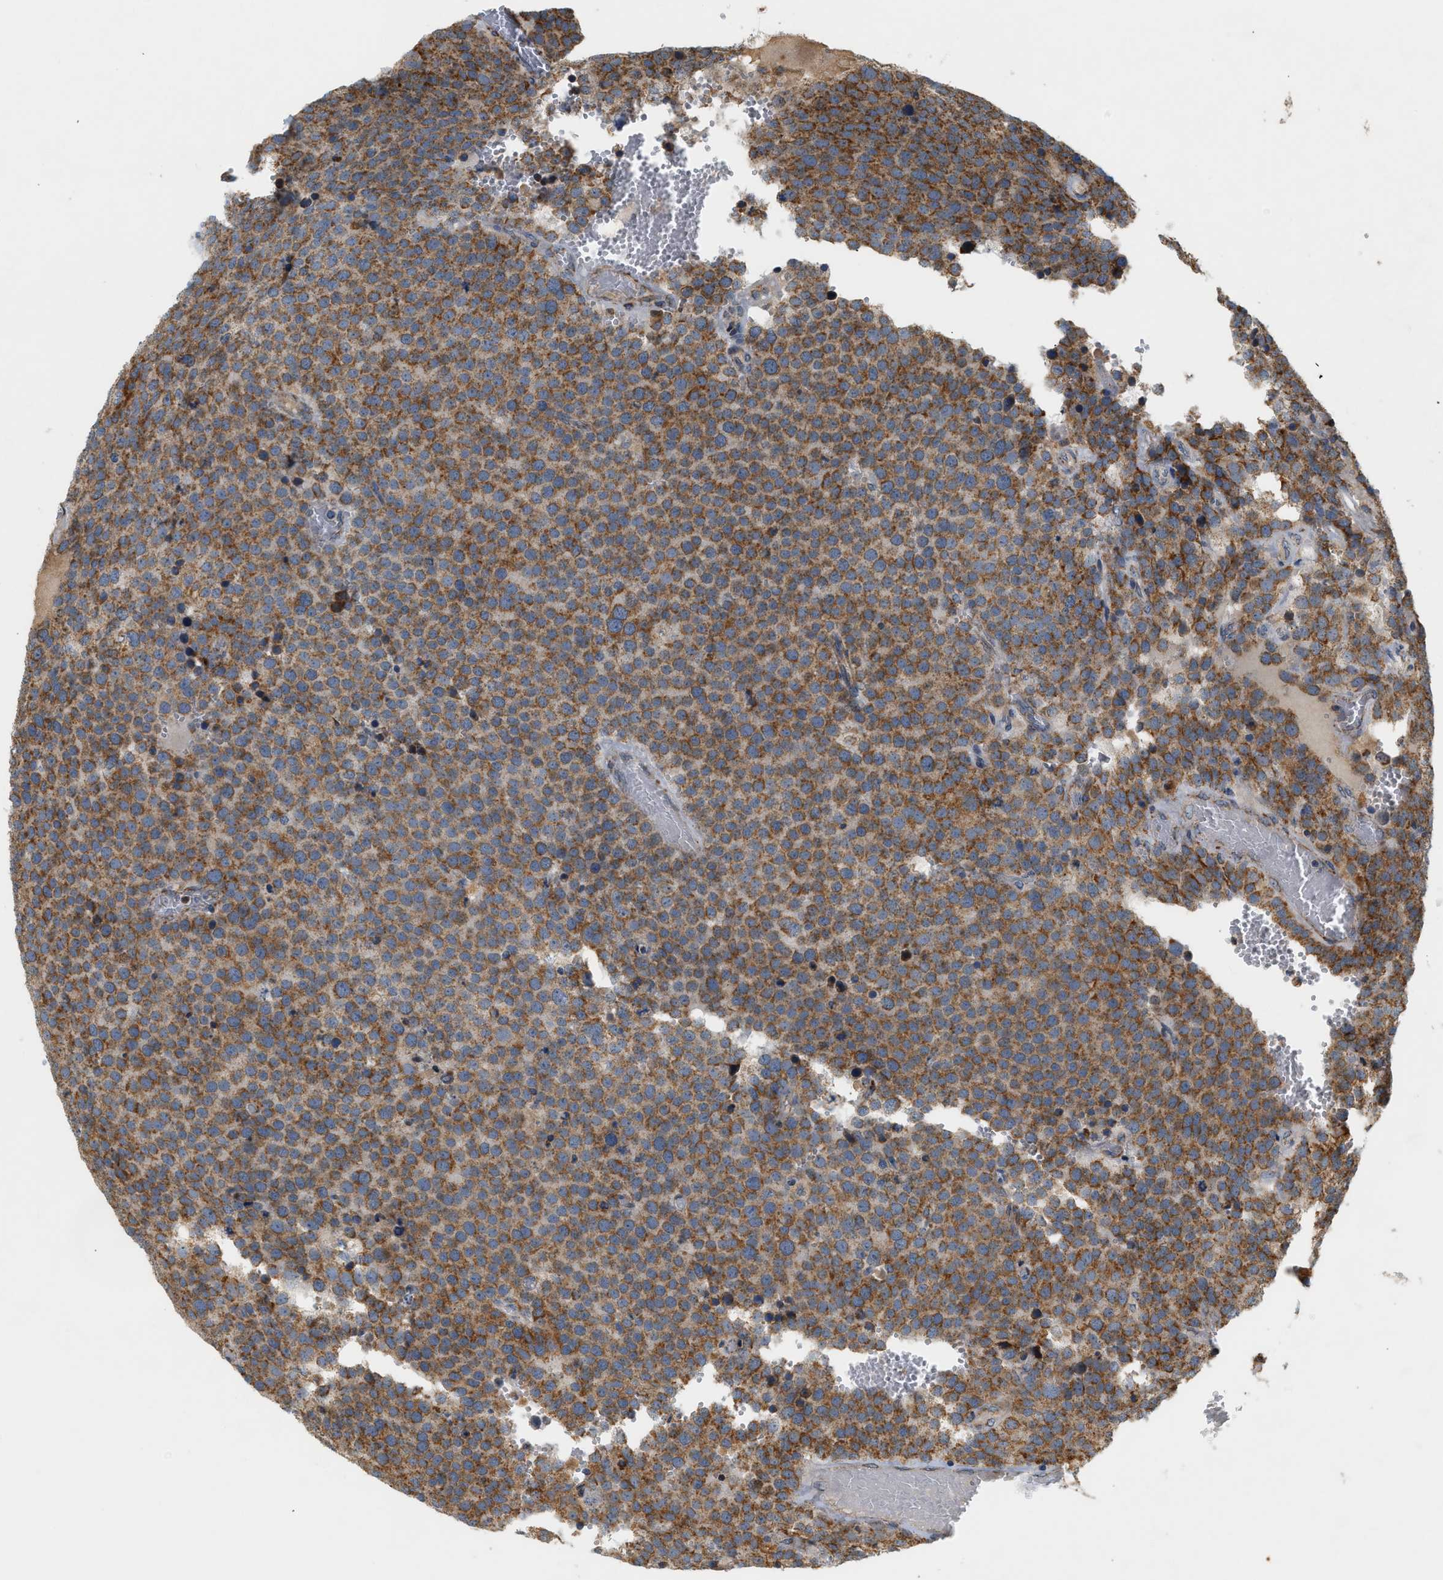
{"staining": {"intensity": "moderate", "quantity": ">75%", "location": "cytoplasmic/membranous"}, "tissue": "testis cancer", "cell_type": "Tumor cells", "image_type": "cancer", "snomed": [{"axis": "morphology", "description": "Normal tissue, NOS"}, {"axis": "morphology", "description": "Seminoma, NOS"}, {"axis": "topography", "description": "Testis"}], "caption": "Moderate cytoplasmic/membranous protein expression is identified in about >75% of tumor cells in seminoma (testis).", "gene": "MCU", "patient": {"sex": "male", "age": 71}}